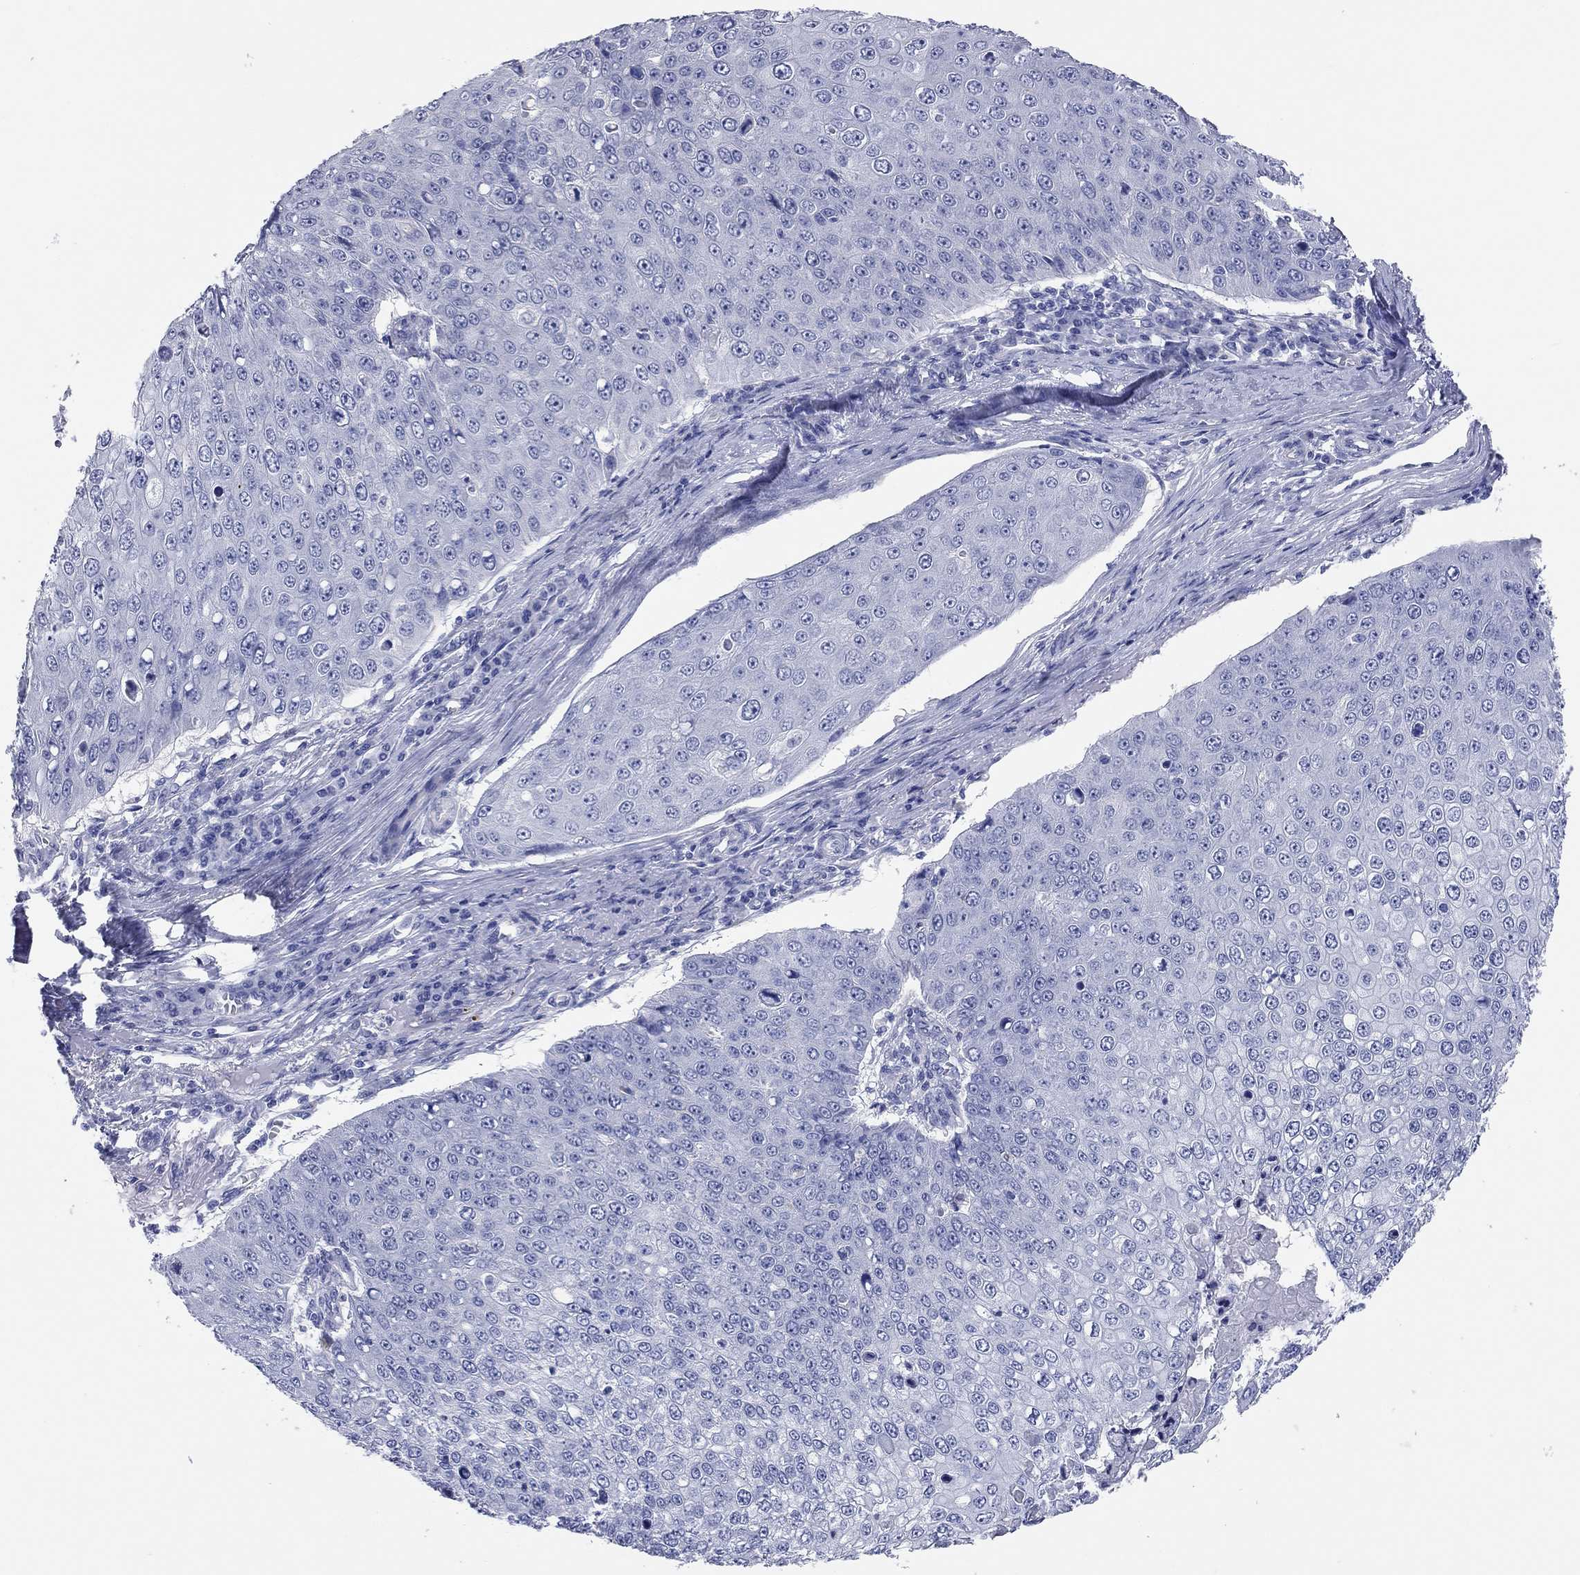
{"staining": {"intensity": "negative", "quantity": "none", "location": "none"}, "tissue": "skin cancer", "cell_type": "Tumor cells", "image_type": "cancer", "snomed": [{"axis": "morphology", "description": "Squamous cell carcinoma, NOS"}, {"axis": "topography", "description": "Skin"}], "caption": "This is an IHC histopathology image of skin cancer. There is no staining in tumor cells.", "gene": "TMEM221", "patient": {"sex": "male", "age": 71}}